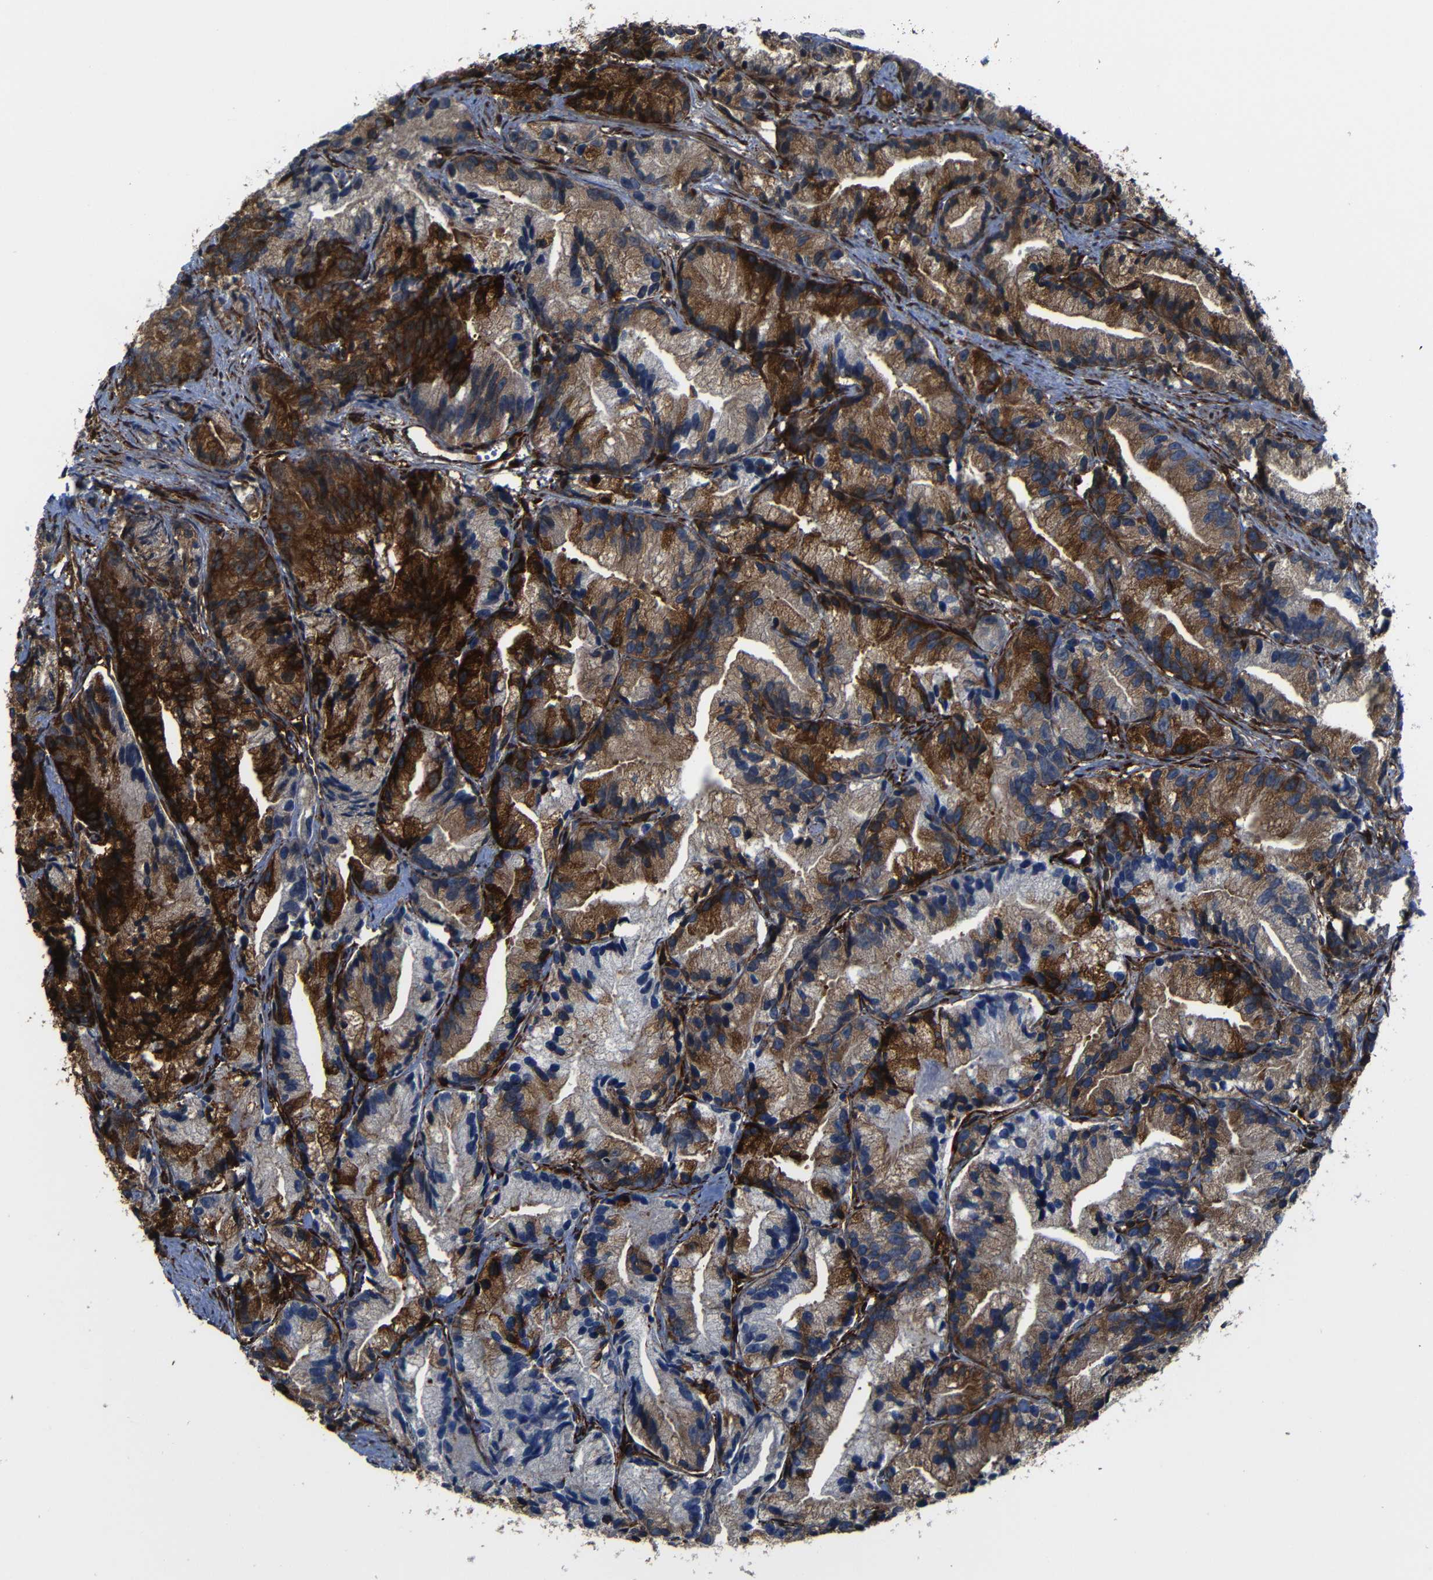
{"staining": {"intensity": "strong", "quantity": "25%-75%", "location": "cytoplasmic/membranous"}, "tissue": "prostate cancer", "cell_type": "Tumor cells", "image_type": "cancer", "snomed": [{"axis": "morphology", "description": "Adenocarcinoma, Low grade"}, {"axis": "topography", "description": "Prostate"}], "caption": "Protein staining displays strong cytoplasmic/membranous expression in about 25%-75% of tumor cells in prostate cancer. Using DAB (brown) and hematoxylin (blue) stains, captured at high magnification using brightfield microscopy.", "gene": "KIAA0513", "patient": {"sex": "male", "age": 89}}